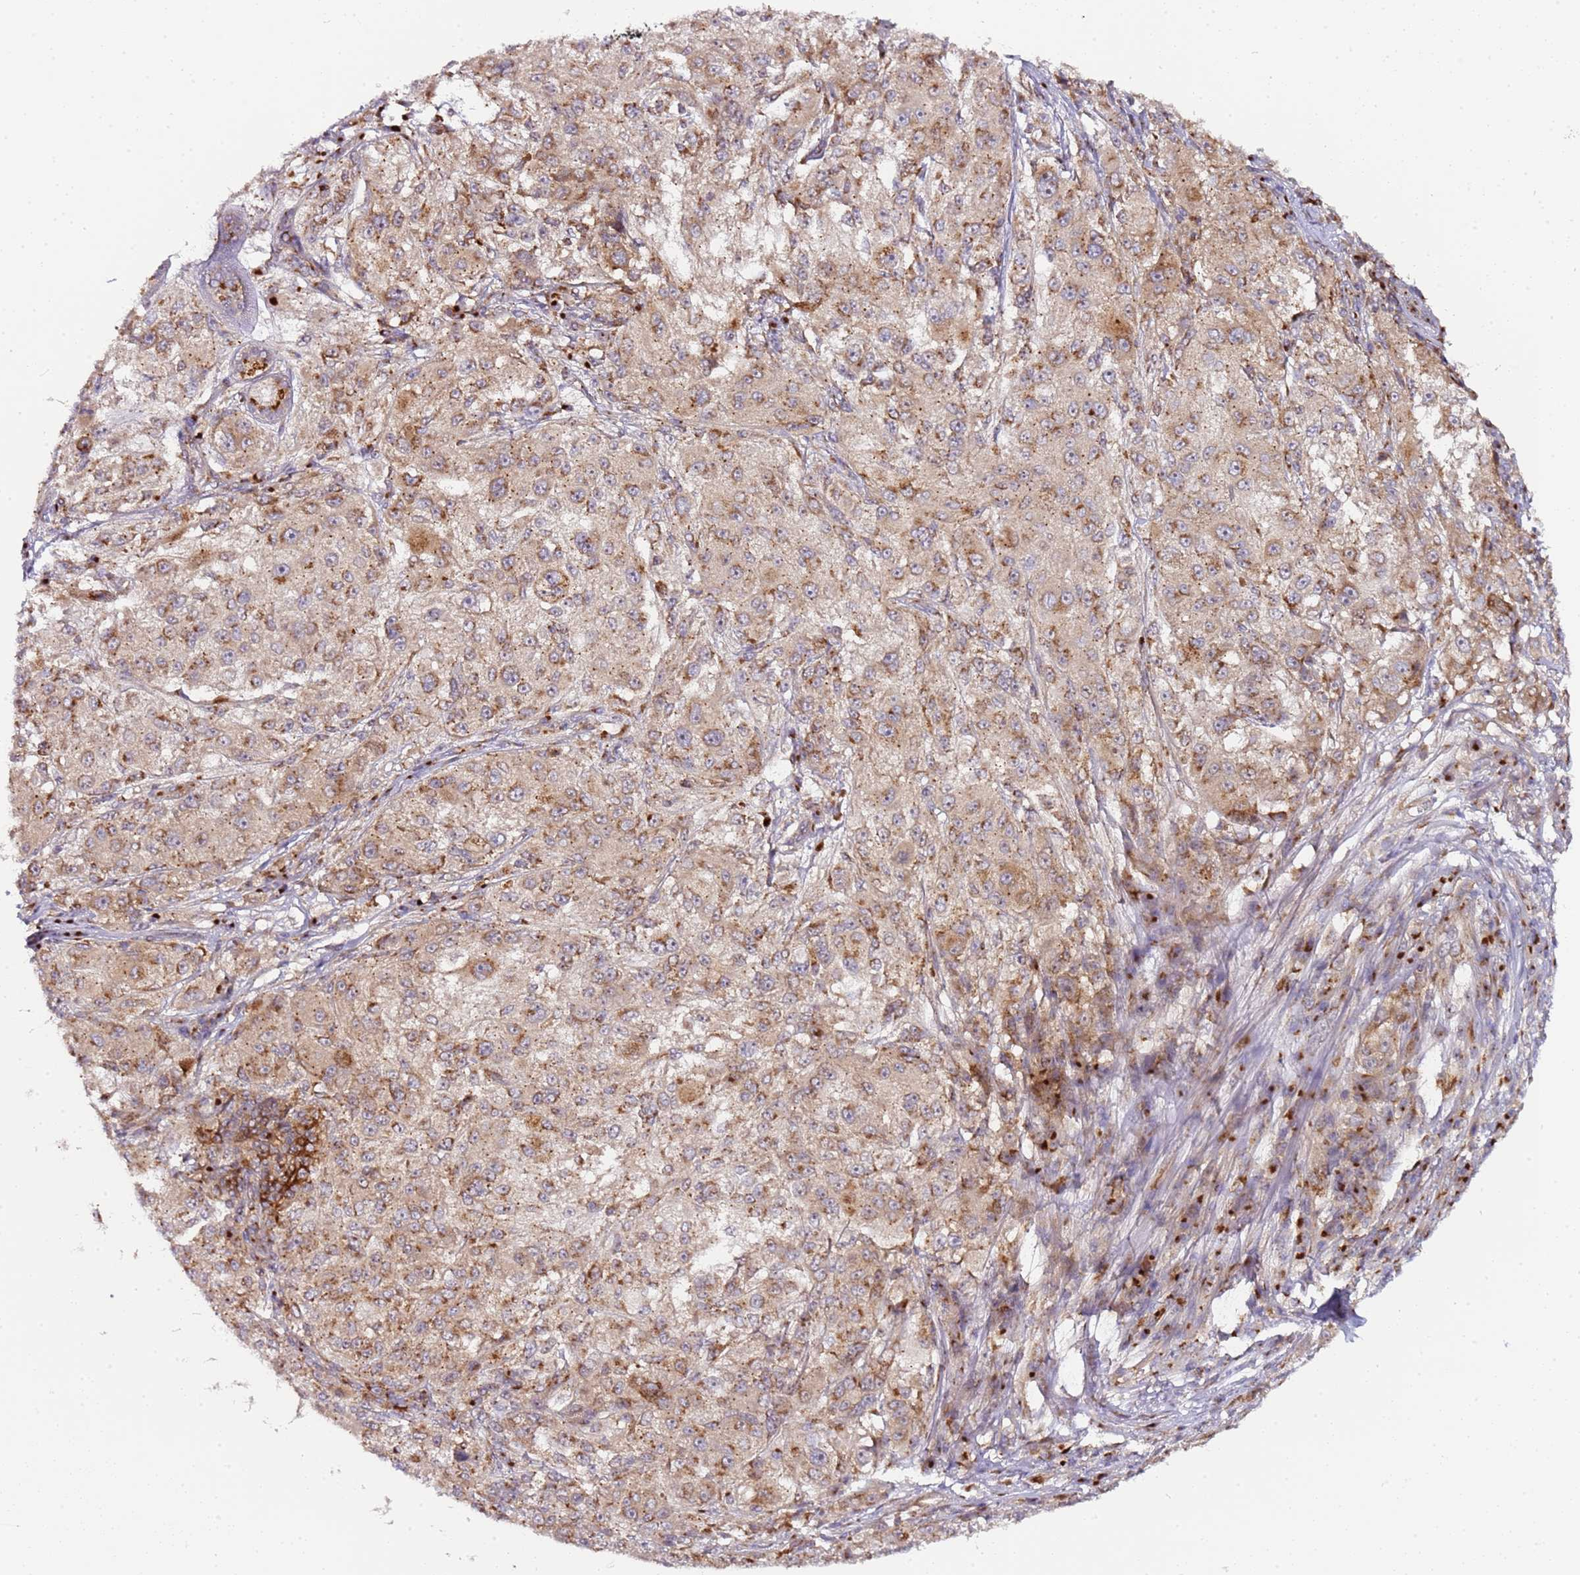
{"staining": {"intensity": "moderate", "quantity": ">75%", "location": "cytoplasmic/membranous"}, "tissue": "melanoma", "cell_type": "Tumor cells", "image_type": "cancer", "snomed": [{"axis": "morphology", "description": "Necrosis, NOS"}, {"axis": "morphology", "description": "Malignant melanoma, NOS"}, {"axis": "topography", "description": "Skin"}], "caption": "Approximately >75% of tumor cells in human melanoma demonstrate moderate cytoplasmic/membranous protein expression as visualized by brown immunohistochemical staining.", "gene": "MRPL49", "patient": {"sex": "female", "age": 87}}